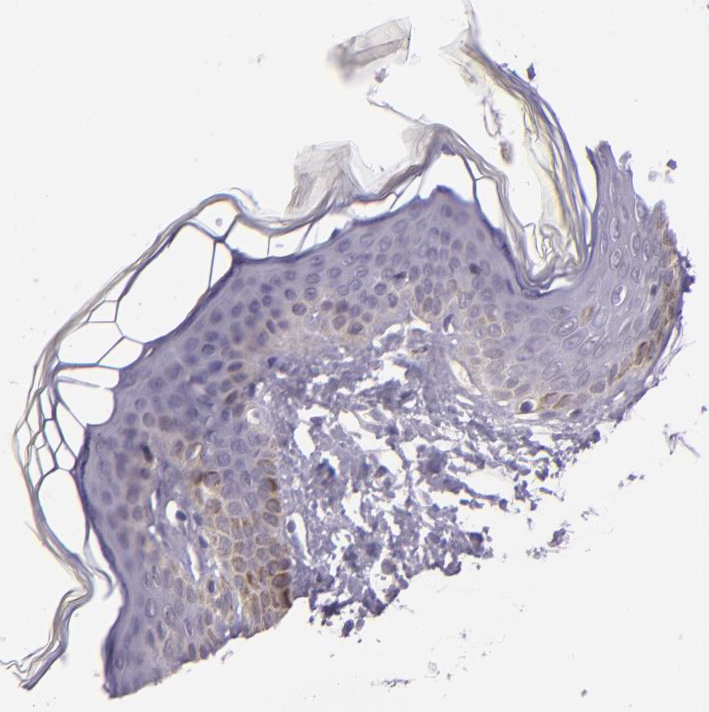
{"staining": {"intensity": "negative", "quantity": "none", "location": "none"}, "tissue": "skin", "cell_type": "Fibroblasts", "image_type": "normal", "snomed": [{"axis": "morphology", "description": "Normal tissue, NOS"}, {"axis": "topography", "description": "Skin"}], "caption": "Immunohistochemistry (IHC) of benign skin demonstrates no staining in fibroblasts.", "gene": "CHEK2", "patient": {"sex": "female", "age": 17}}